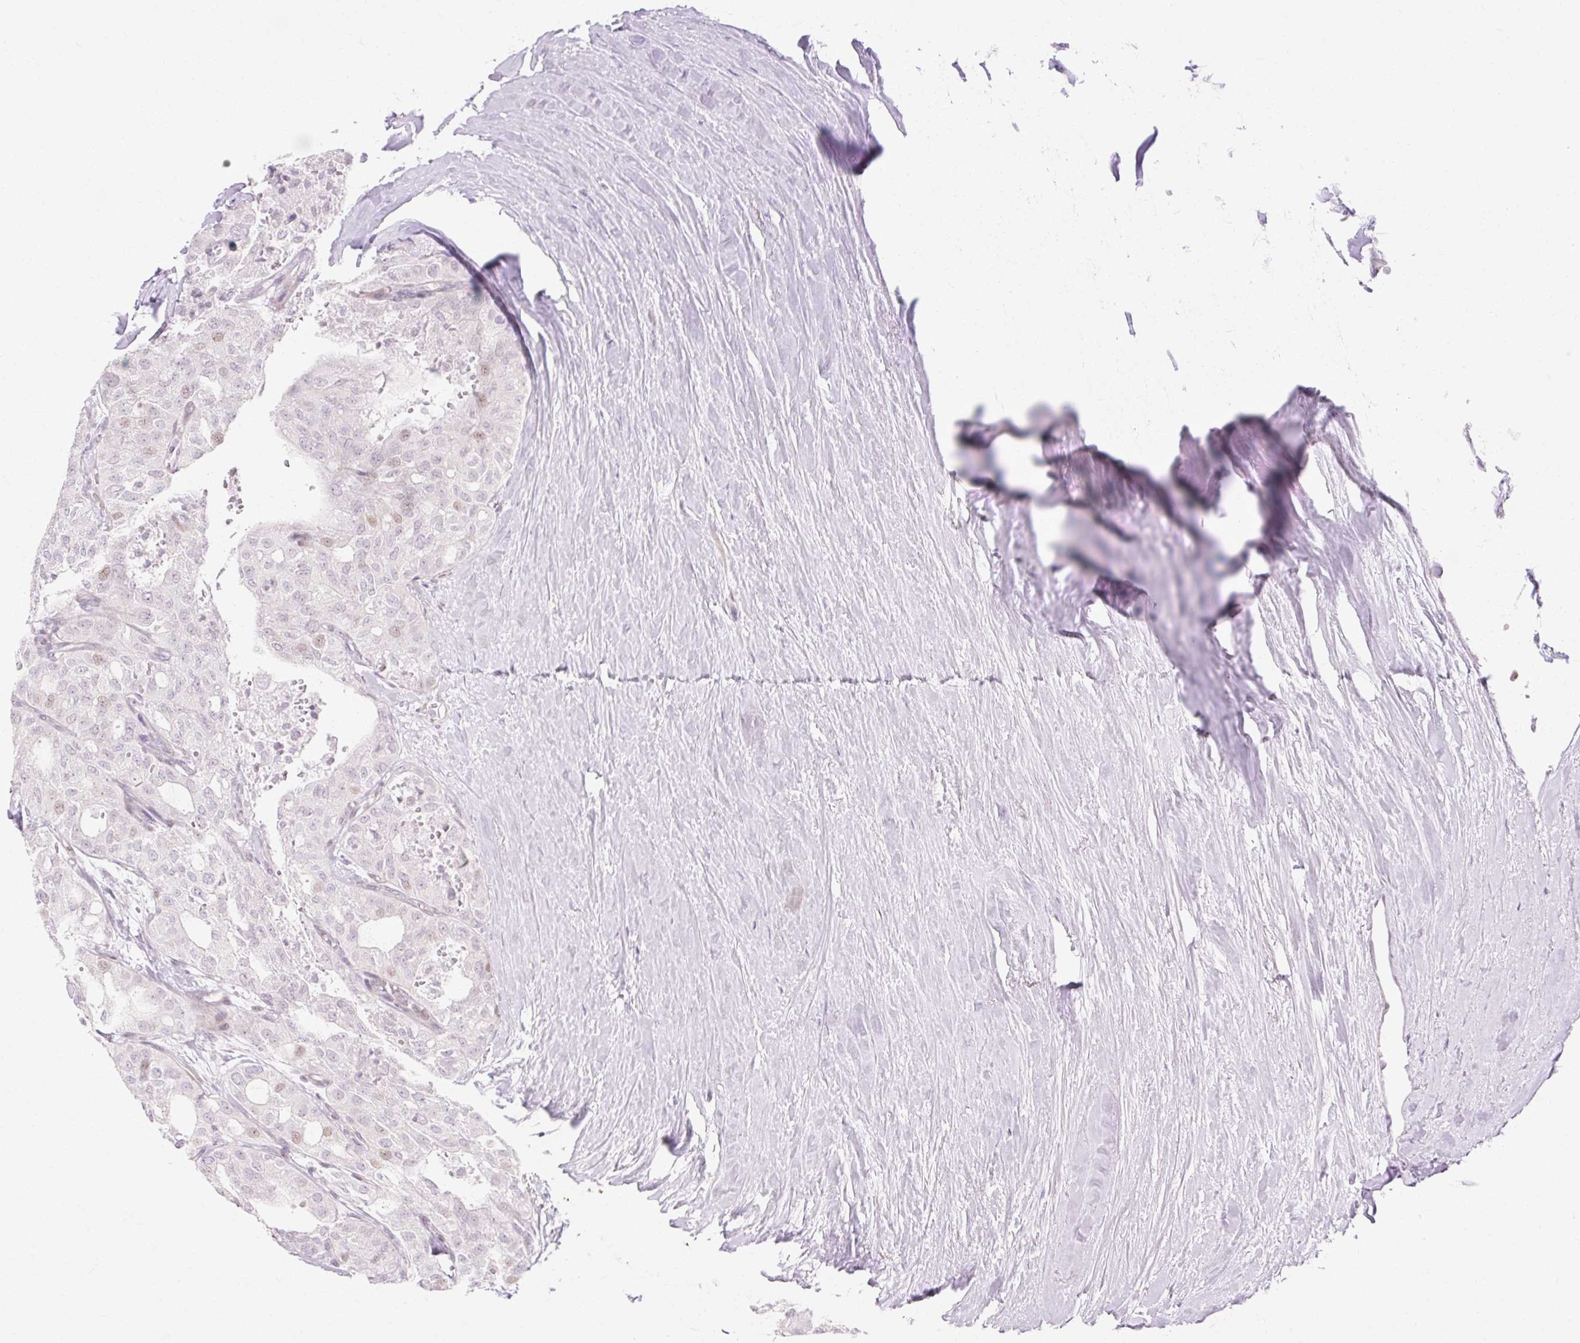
{"staining": {"intensity": "weak", "quantity": "<25%", "location": "nuclear"}, "tissue": "thyroid cancer", "cell_type": "Tumor cells", "image_type": "cancer", "snomed": [{"axis": "morphology", "description": "Follicular adenoma carcinoma, NOS"}, {"axis": "topography", "description": "Thyroid gland"}], "caption": "Tumor cells are negative for brown protein staining in follicular adenoma carcinoma (thyroid). (Brightfield microscopy of DAB immunohistochemistry (IHC) at high magnification).", "gene": "C3orf49", "patient": {"sex": "male", "age": 75}}